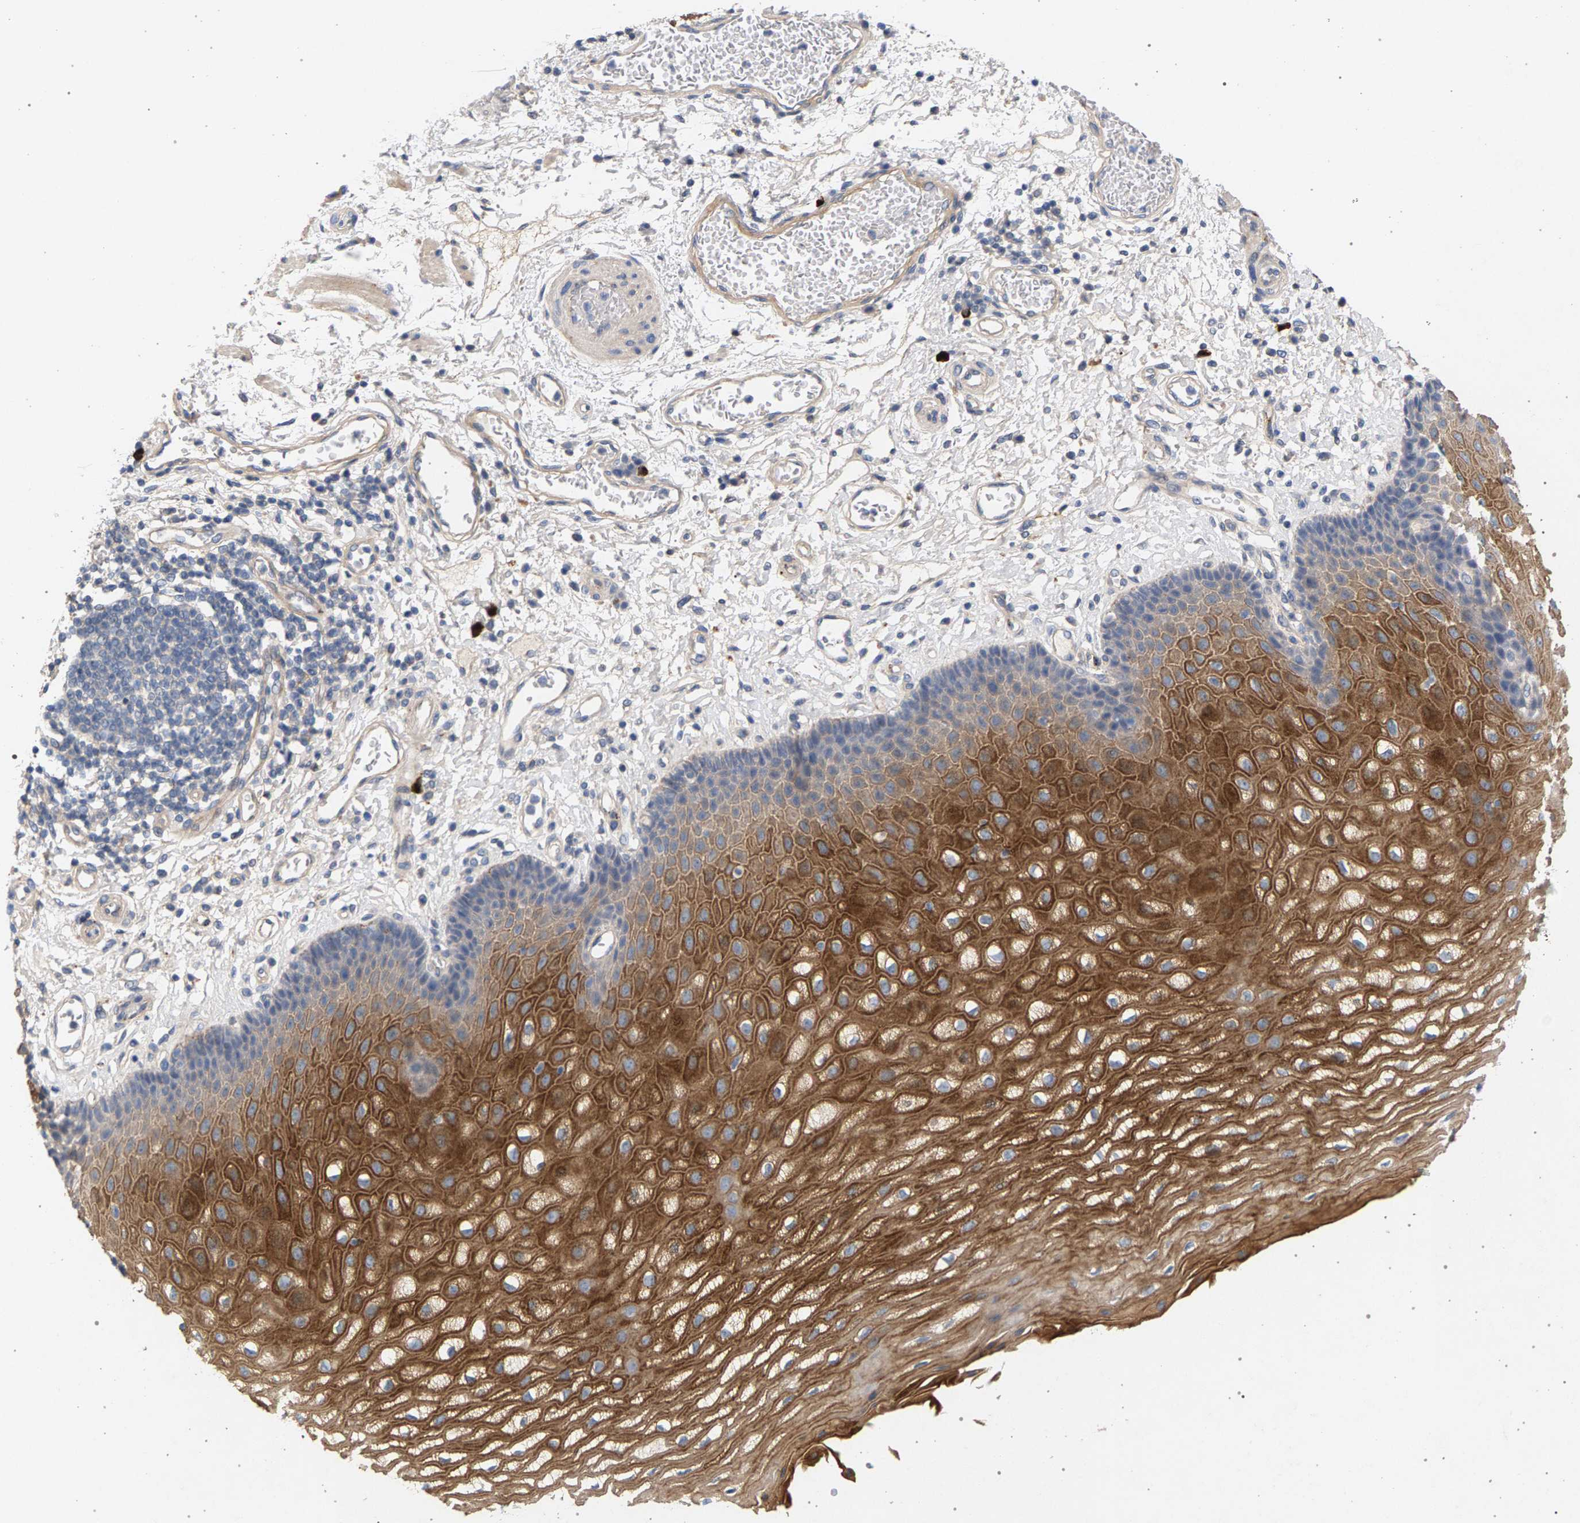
{"staining": {"intensity": "moderate", "quantity": "25%-75%", "location": "cytoplasmic/membranous"}, "tissue": "esophagus", "cell_type": "Squamous epithelial cells", "image_type": "normal", "snomed": [{"axis": "morphology", "description": "Normal tissue, NOS"}, {"axis": "topography", "description": "Esophagus"}], "caption": "Squamous epithelial cells exhibit moderate cytoplasmic/membranous staining in about 25%-75% of cells in unremarkable esophagus. Ihc stains the protein in brown and the nuclei are stained blue.", "gene": "MAMDC2", "patient": {"sex": "male", "age": 54}}